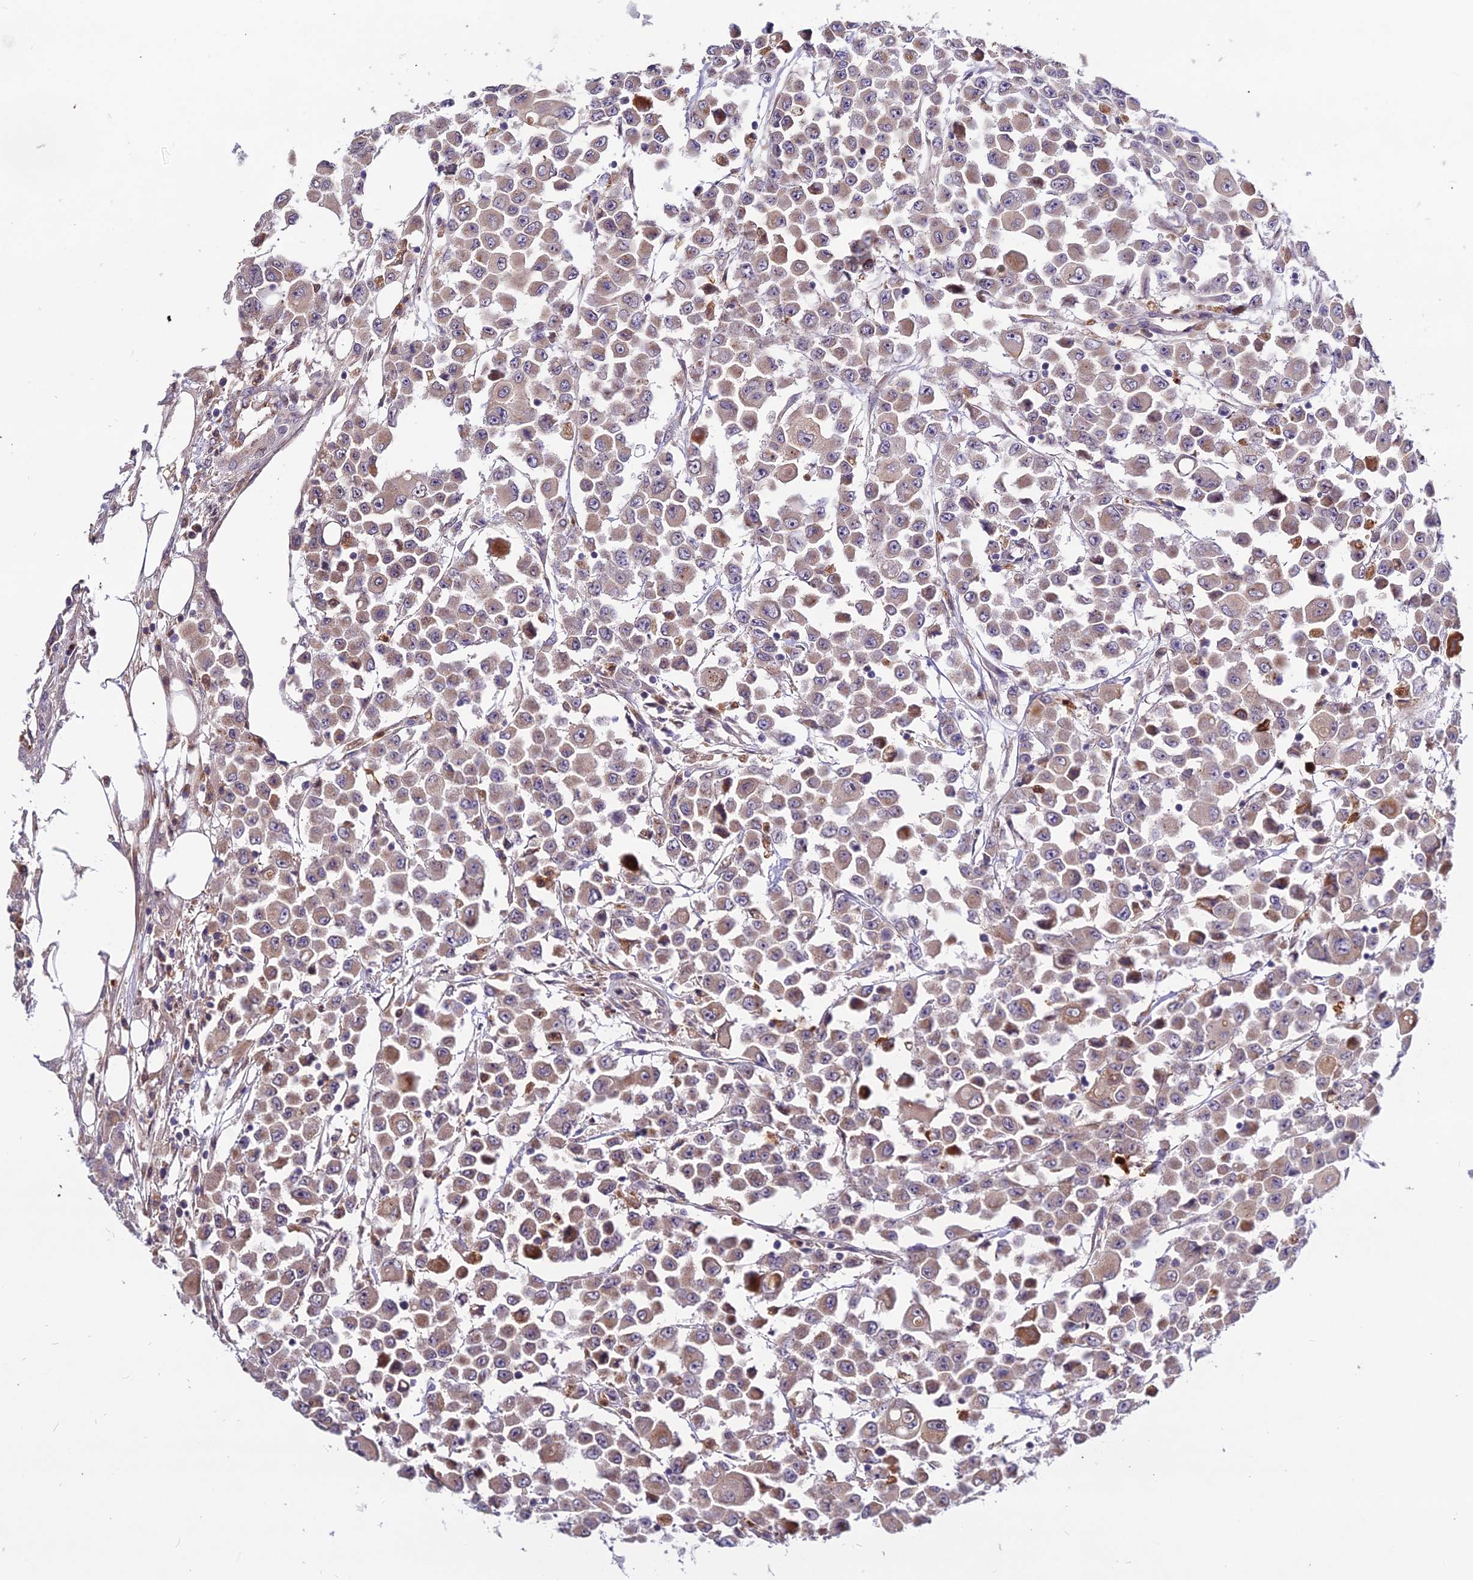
{"staining": {"intensity": "weak", "quantity": "25%-75%", "location": "cytoplasmic/membranous"}, "tissue": "colorectal cancer", "cell_type": "Tumor cells", "image_type": "cancer", "snomed": [{"axis": "morphology", "description": "Adenocarcinoma, NOS"}, {"axis": "topography", "description": "Colon"}], "caption": "Tumor cells reveal weak cytoplasmic/membranous staining in approximately 25%-75% of cells in colorectal cancer.", "gene": "EID2", "patient": {"sex": "male", "age": 51}}